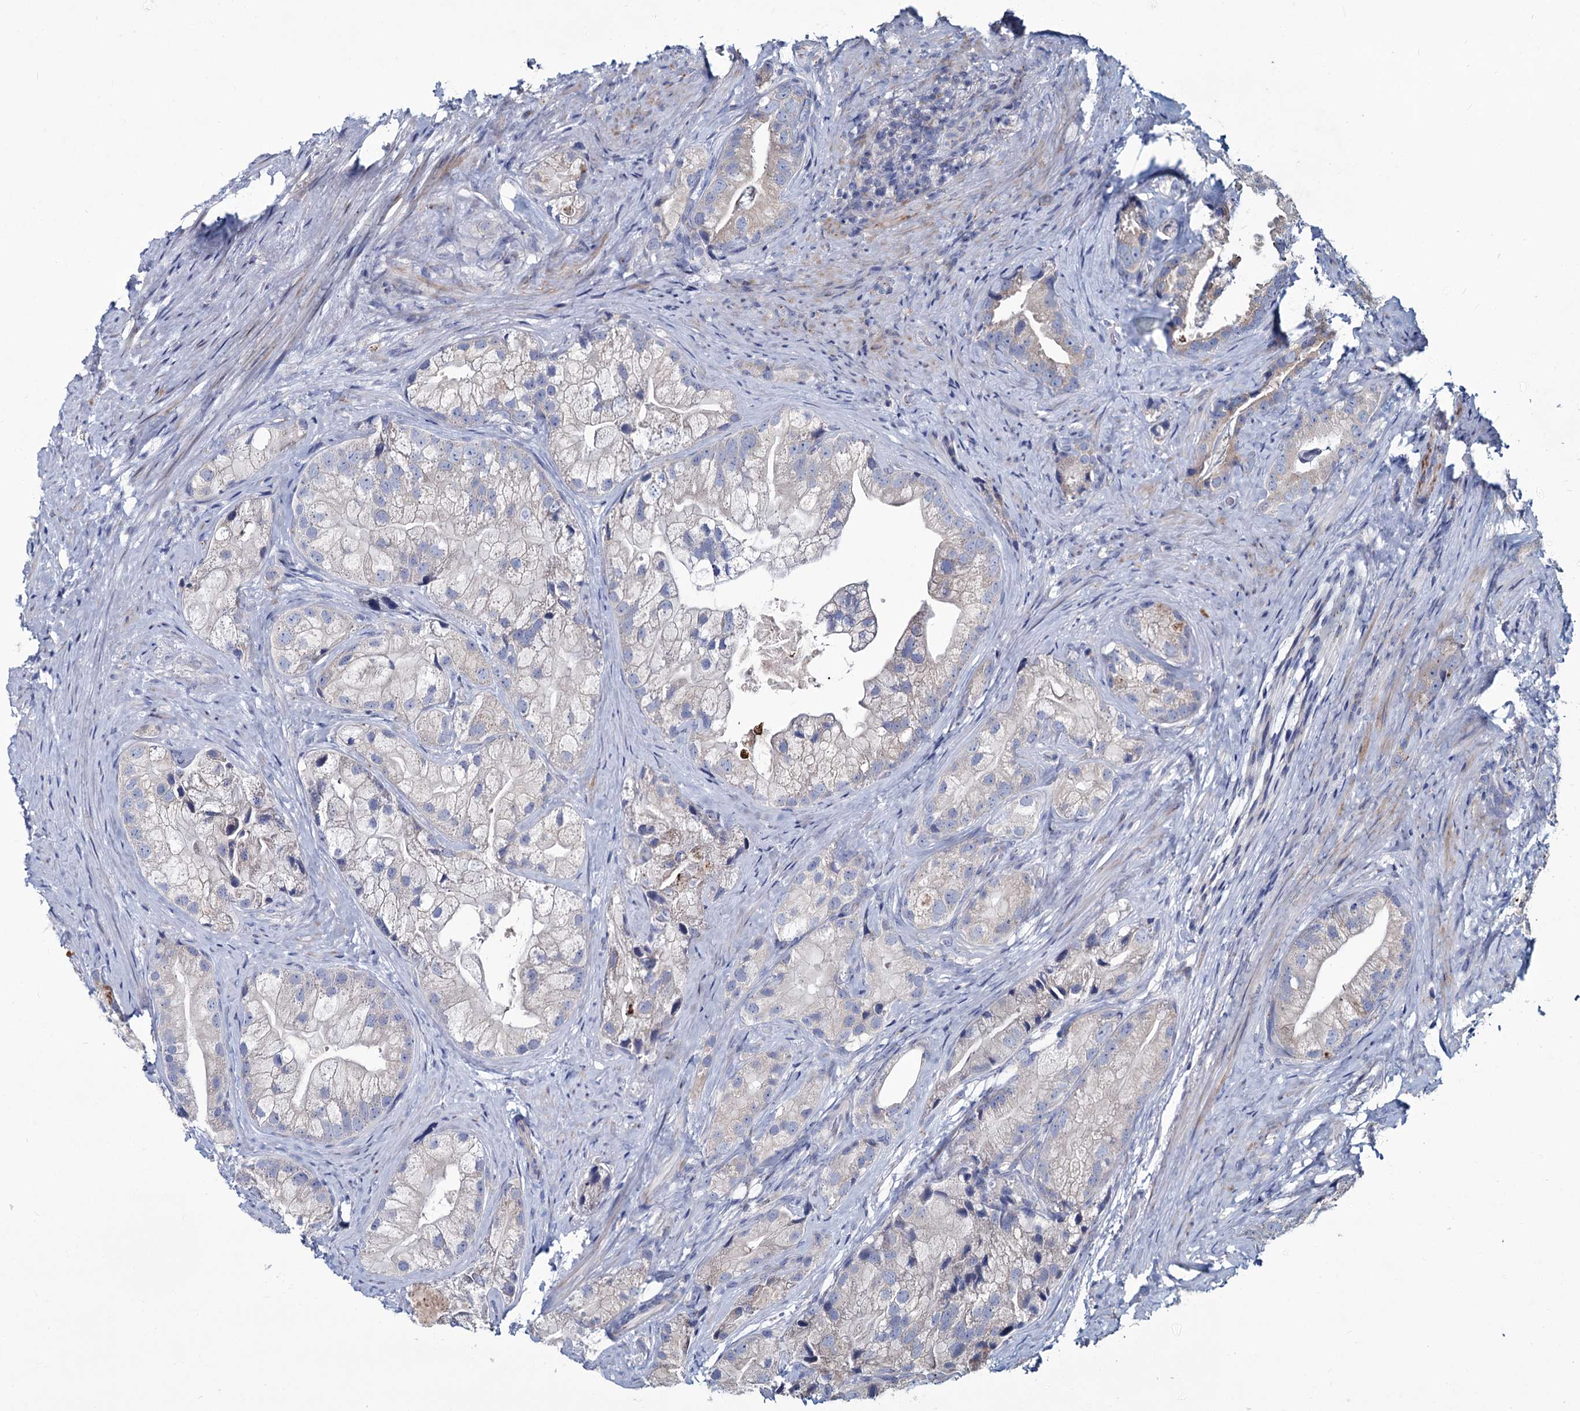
{"staining": {"intensity": "negative", "quantity": "none", "location": "none"}, "tissue": "prostate cancer", "cell_type": "Tumor cells", "image_type": "cancer", "snomed": [{"axis": "morphology", "description": "Adenocarcinoma, Low grade"}, {"axis": "topography", "description": "Prostate"}], "caption": "Protein analysis of prostate low-grade adenocarcinoma exhibits no significant staining in tumor cells.", "gene": "AGBL4", "patient": {"sex": "male", "age": 71}}